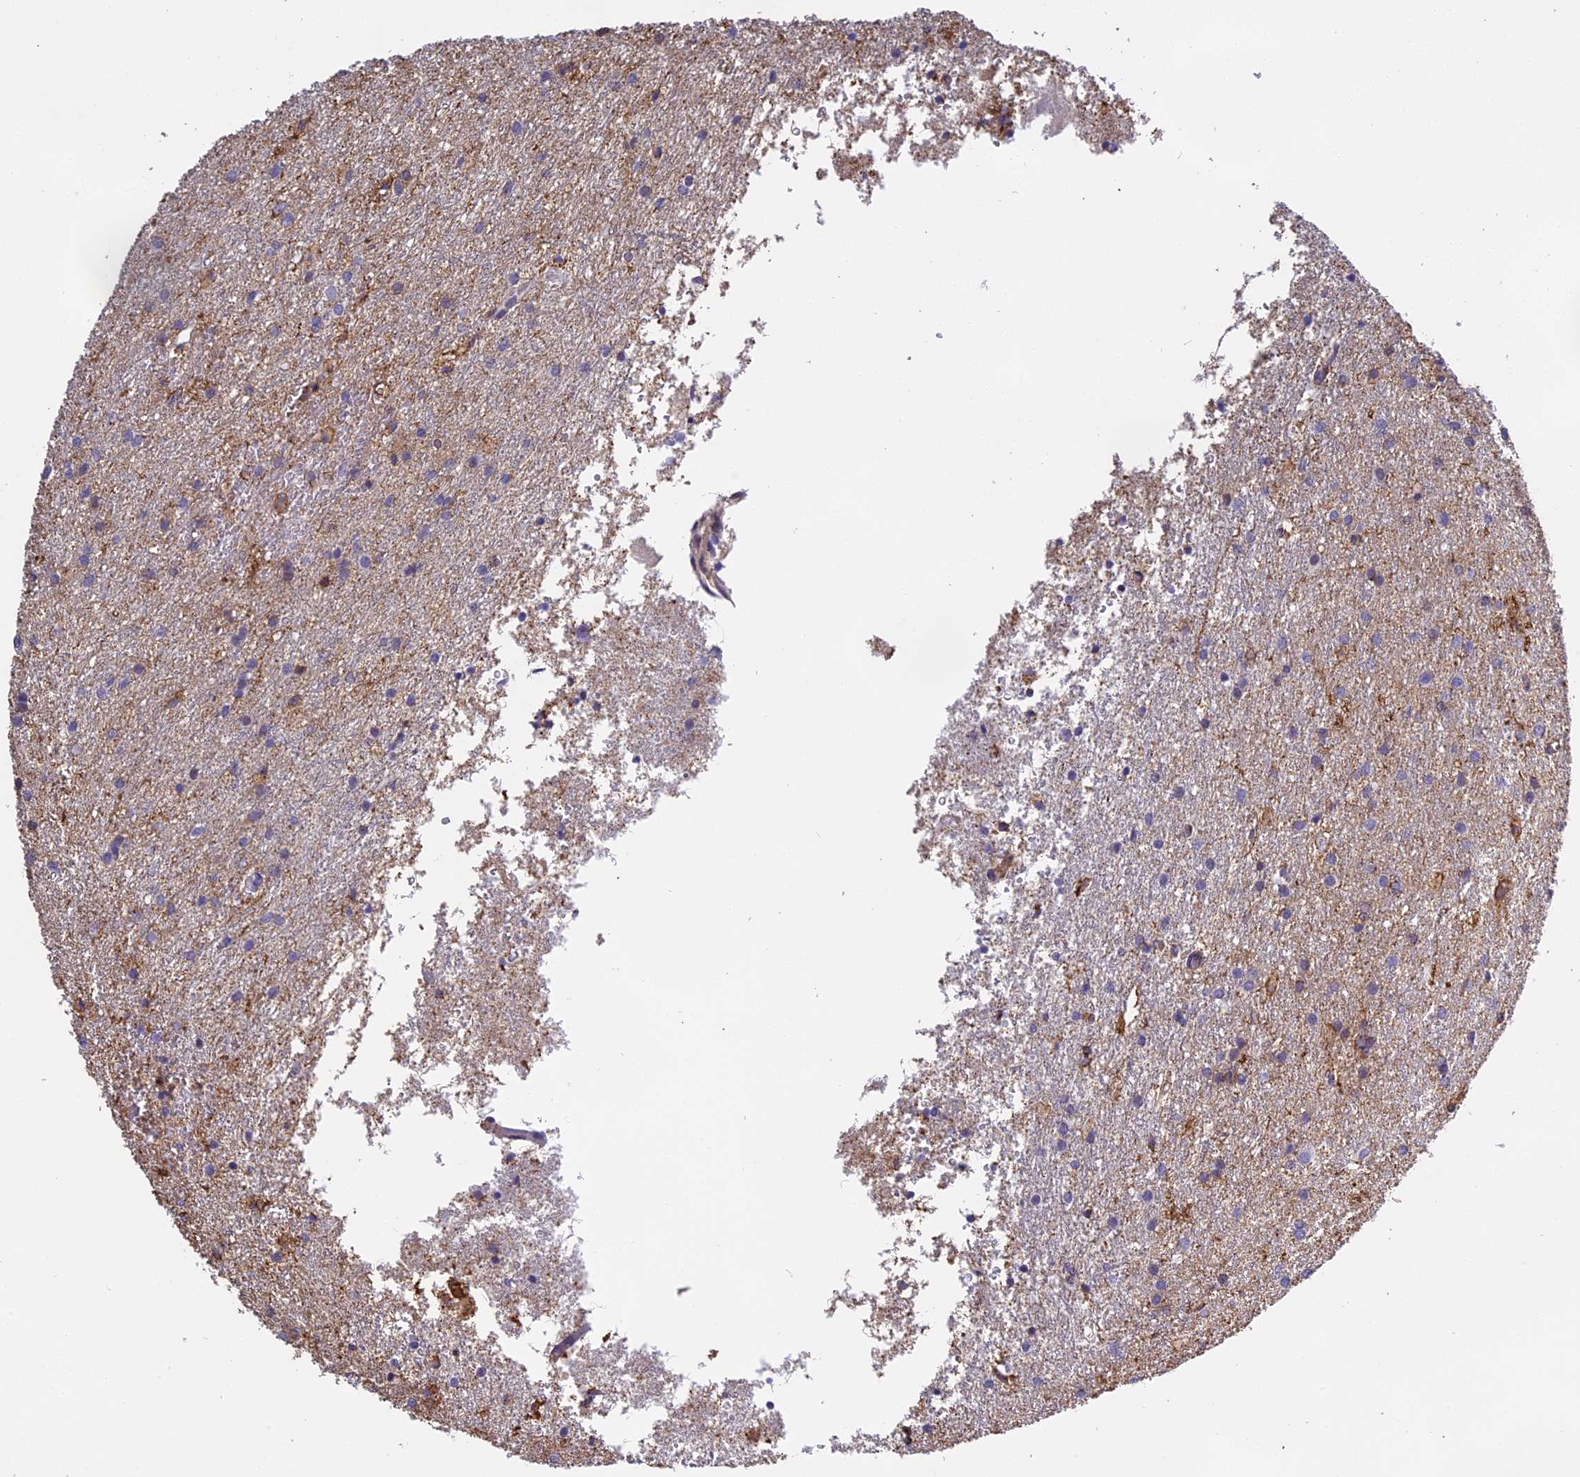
{"staining": {"intensity": "weak", "quantity": "25%-75%", "location": "cytoplasmic/membranous"}, "tissue": "glioma", "cell_type": "Tumor cells", "image_type": "cancer", "snomed": [{"axis": "morphology", "description": "Glioma, malignant, High grade"}, {"axis": "topography", "description": "Brain"}], "caption": "Immunohistochemistry (IHC) of high-grade glioma (malignant) exhibits low levels of weak cytoplasmic/membranous expression in approximately 25%-75% of tumor cells.", "gene": "TMEM255B", "patient": {"sex": "female", "age": 50}}